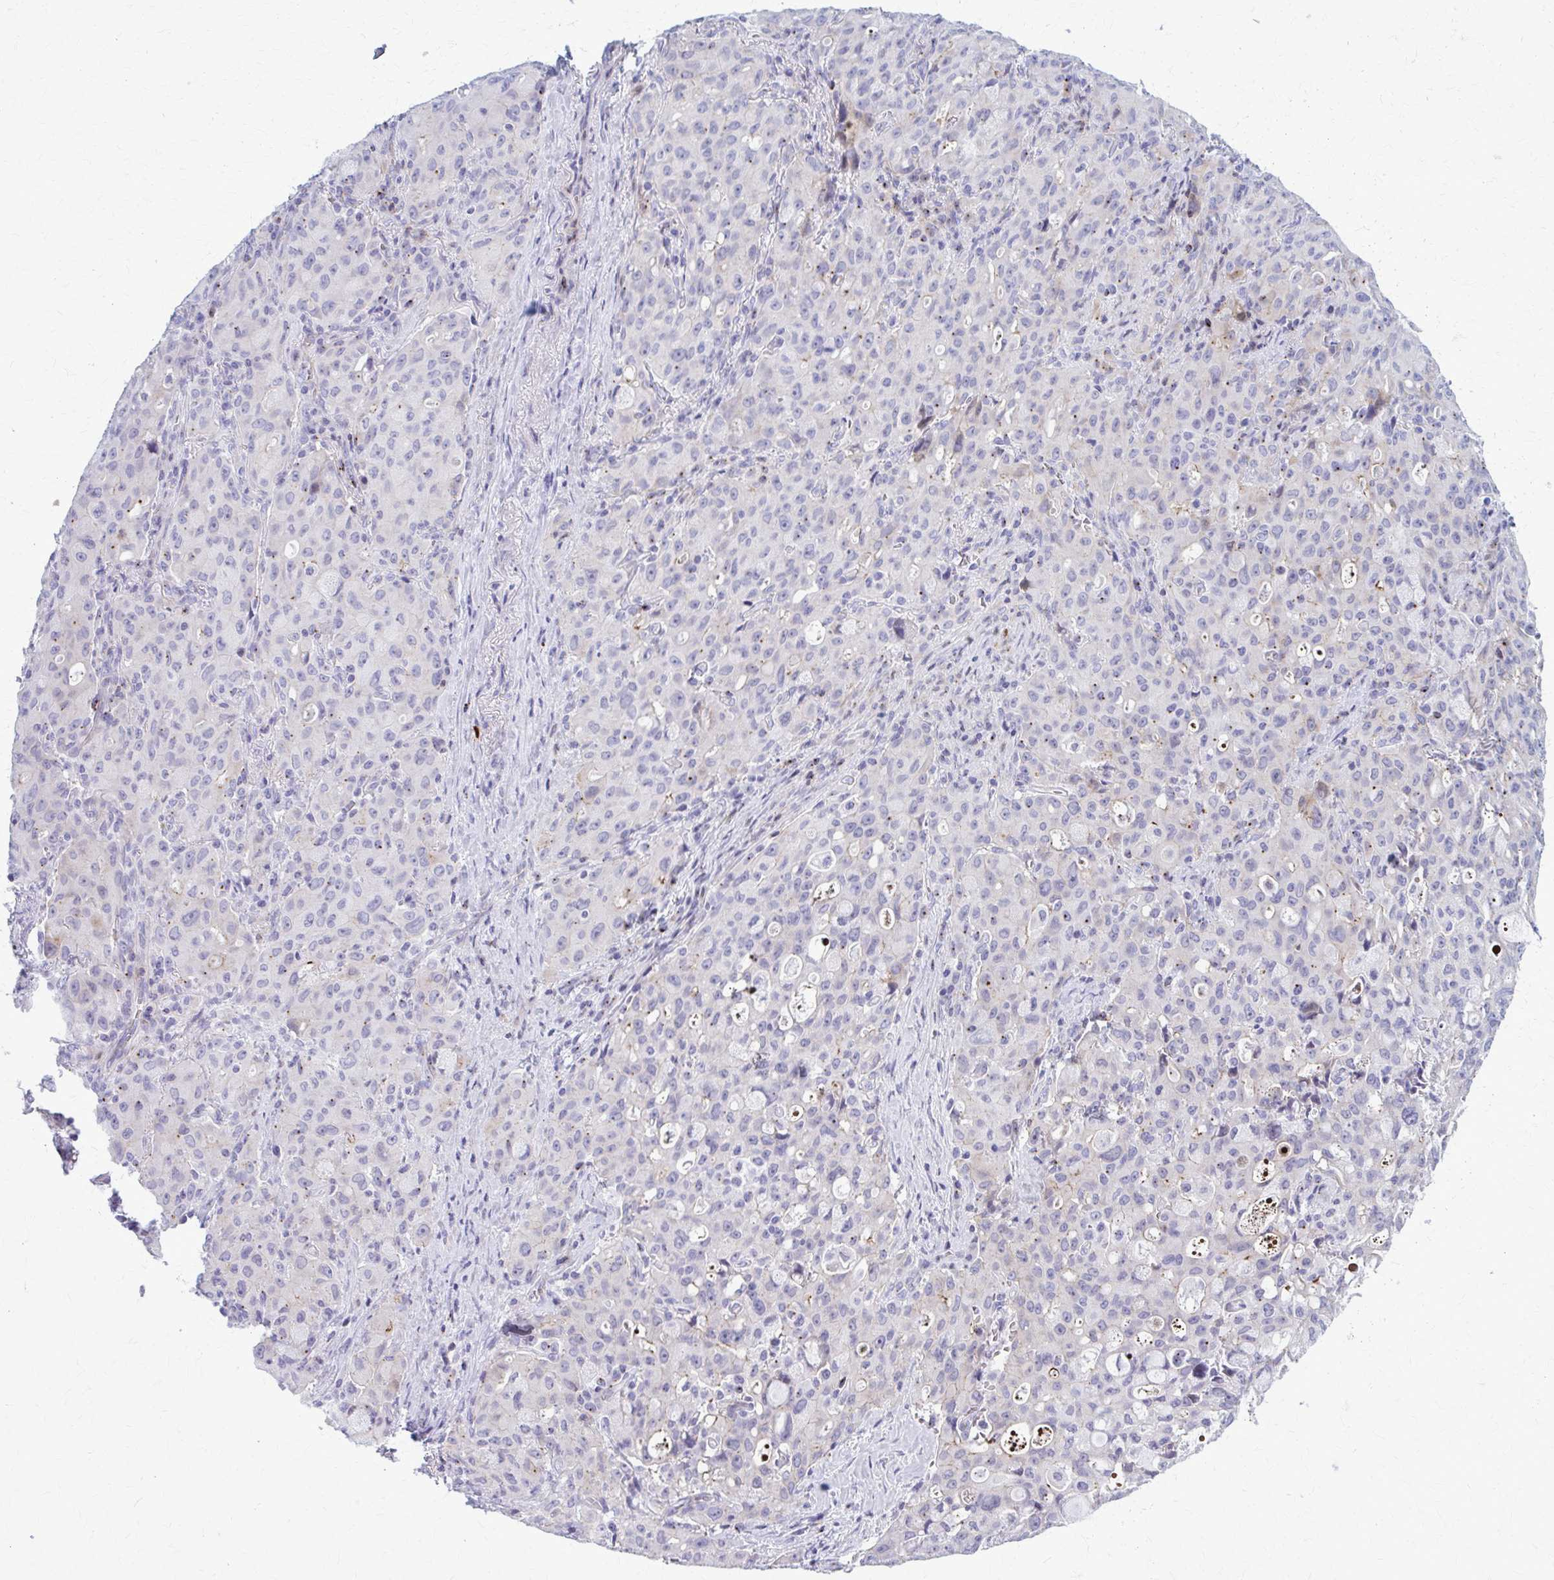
{"staining": {"intensity": "negative", "quantity": "none", "location": "none"}, "tissue": "lung cancer", "cell_type": "Tumor cells", "image_type": "cancer", "snomed": [{"axis": "morphology", "description": "Adenocarcinoma, NOS"}, {"axis": "topography", "description": "Lung"}], "caption": "Tumor cells show no significant expression in lung cancer (adenocarcinoma).", "gene": "PEDS1", "patient": {"sex": "female", "age": 44}}